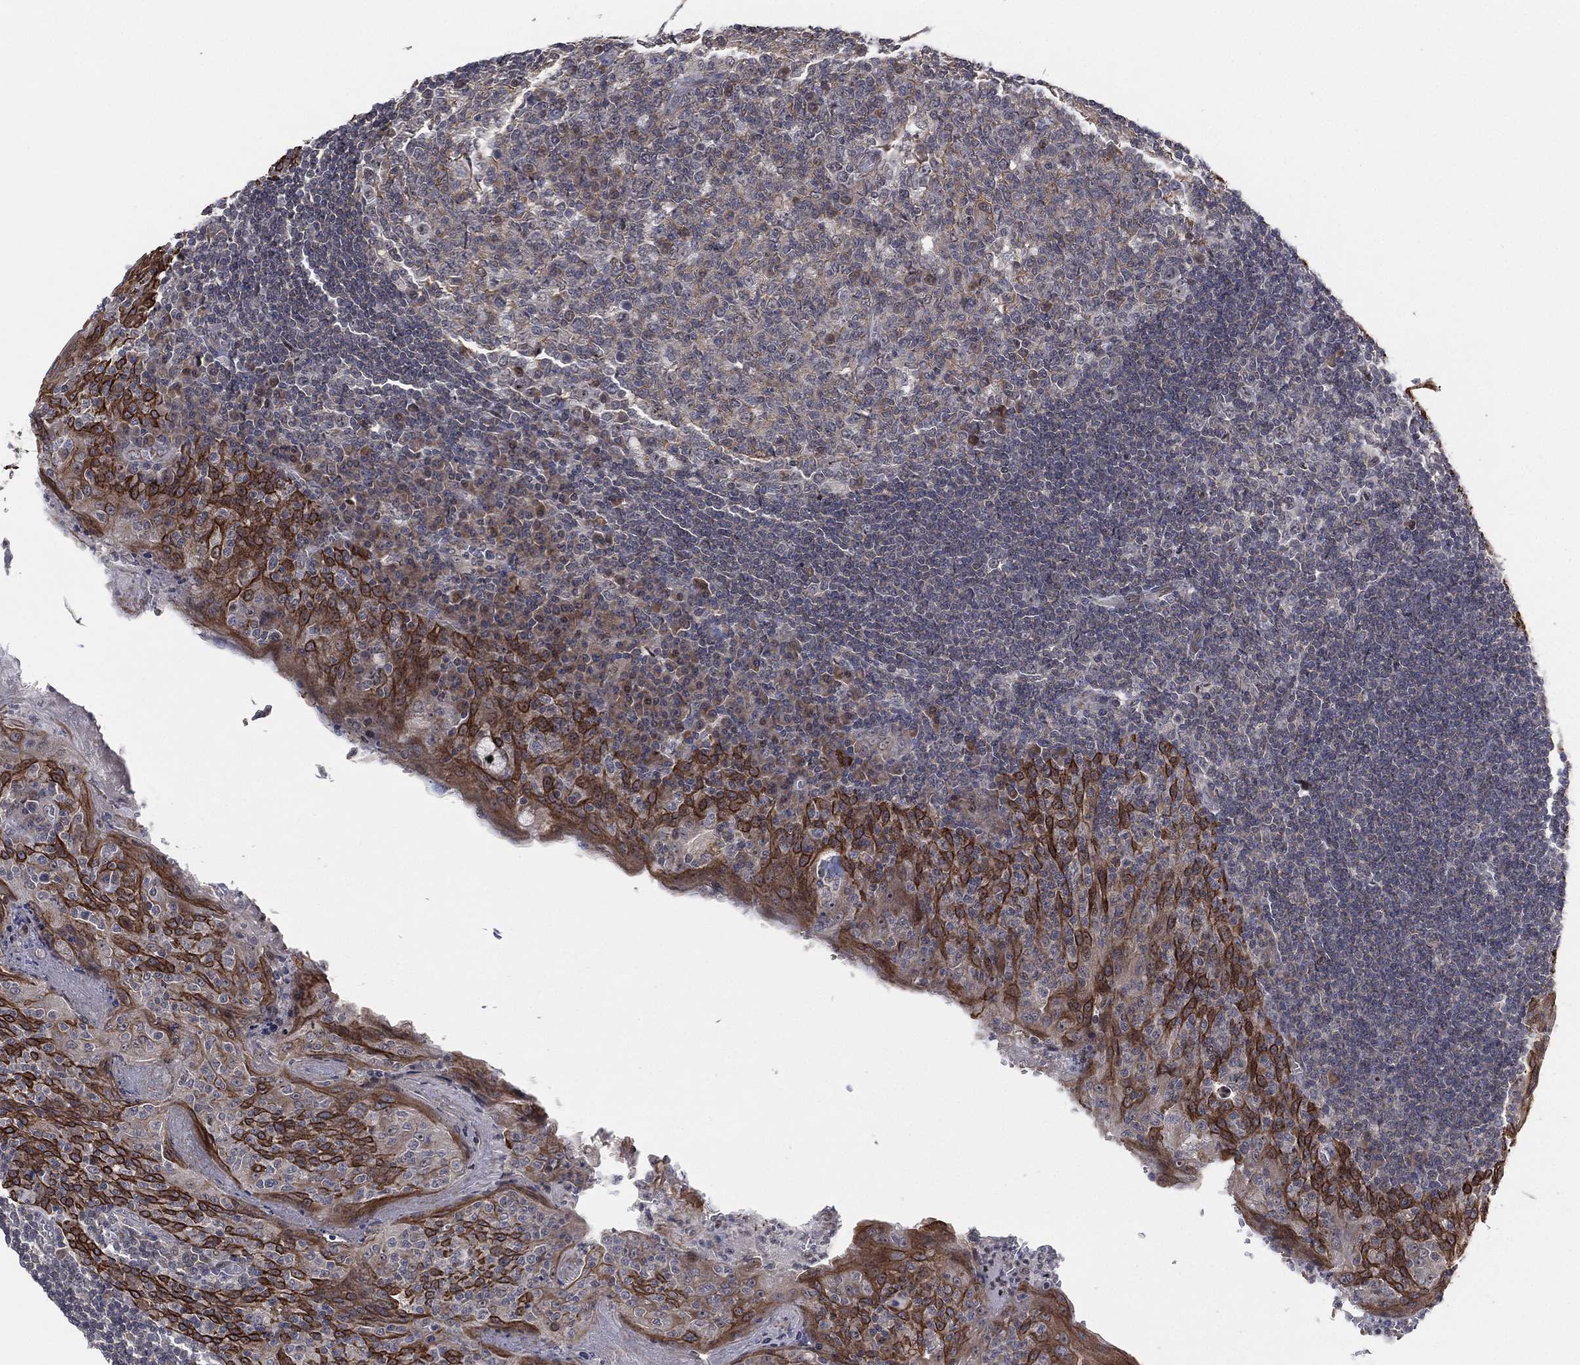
{"staining": {"intensity": "negative", "quantity": "none", "location": "none"}, "tissue": "tonsil", "cell_type": "Germinal center cells", "image_type": "normal", "snomed": [{"axis": "morphology", "description": "Normal tissue, NOS"}, {"axis": "topography", "description": "Tonsil"}], "caption": "Tonsil was stained to show a protein in brown. There is no significant positivity in germinal center cells. (Brightfield microscopy of DAB (3,3'-diaminobenzidine) immunohistochemistry (IHC) at high magnification).", "gene": "TMCO1", "patient": {"sex": "female", "age": 13}}